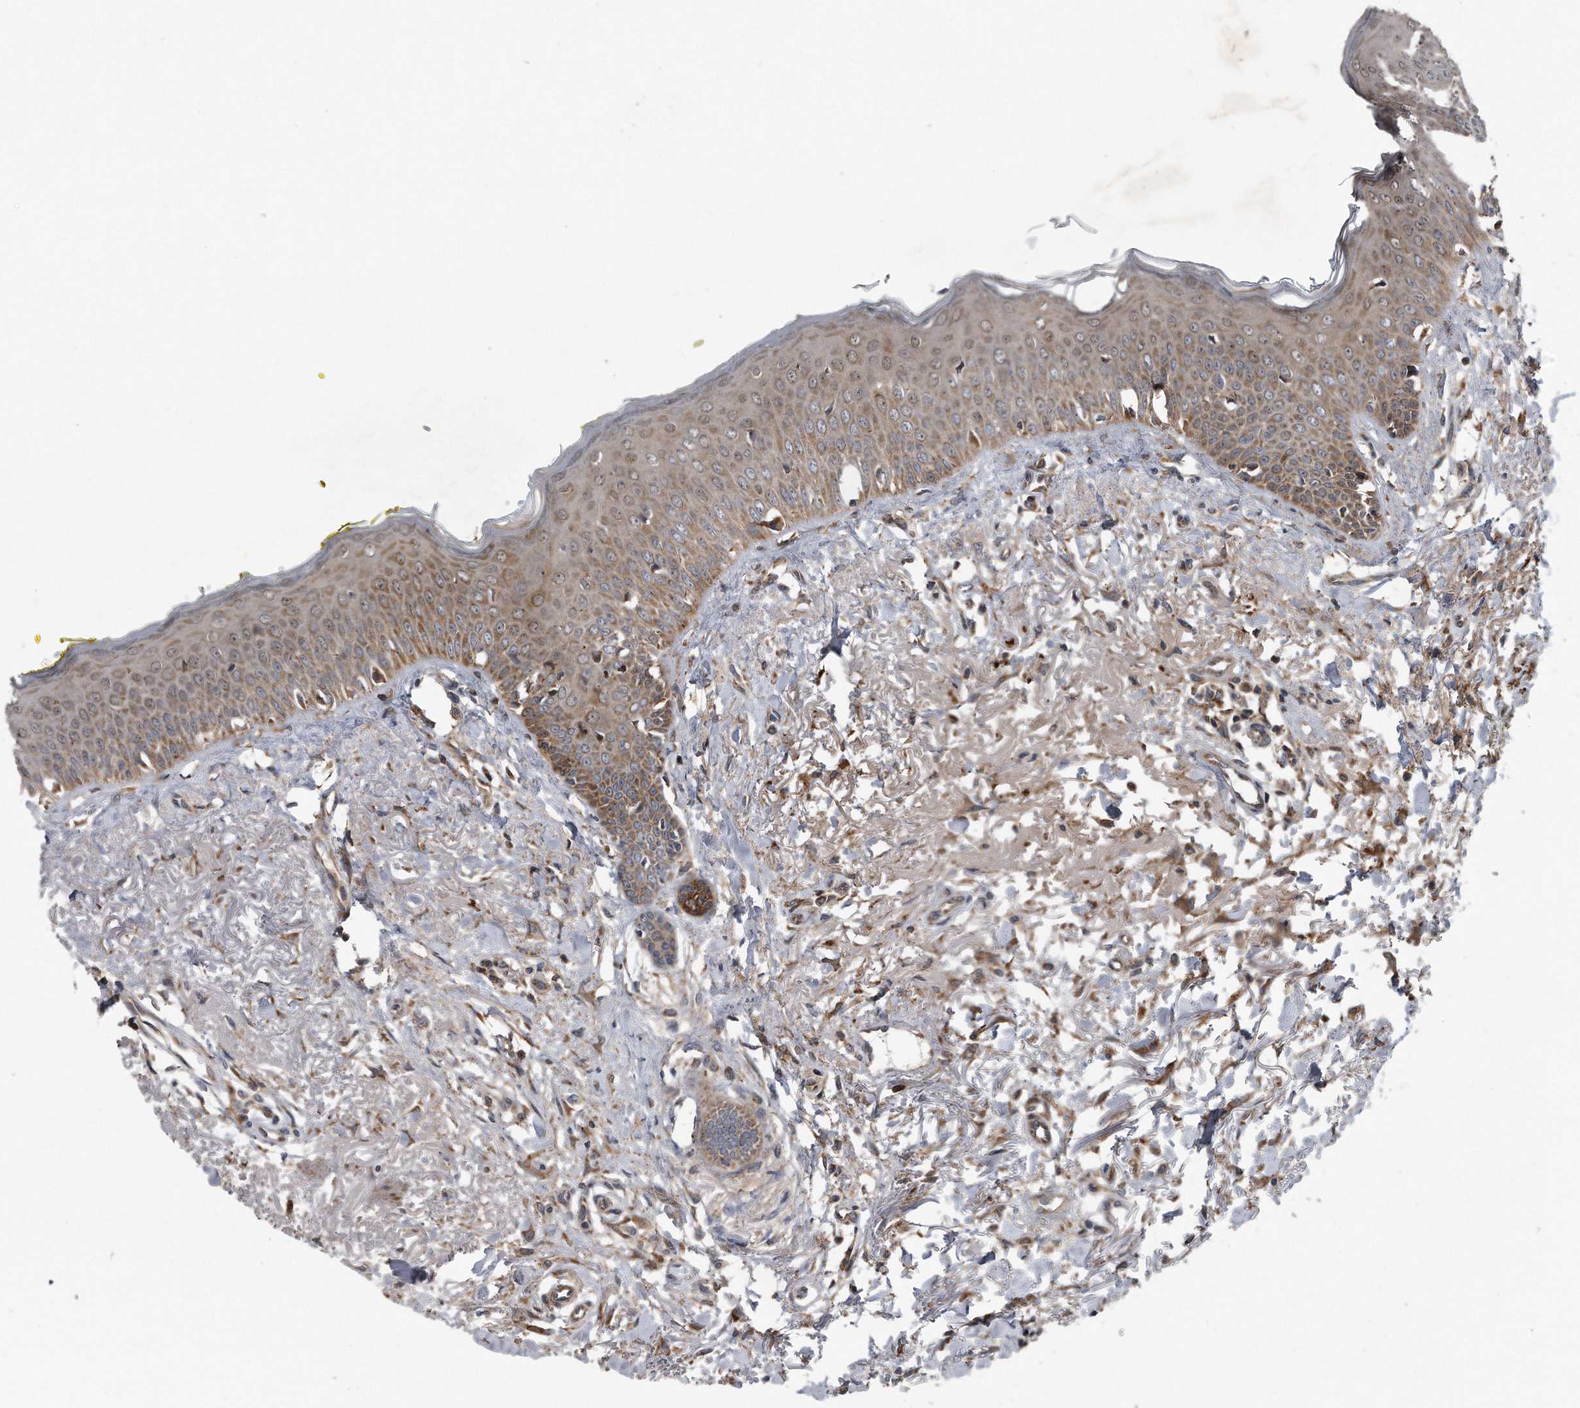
{"staining": {"intensity": "moderate", "quantity": "25%-75%", "location": "cytoplasmic/membranous"}, "tissue": "oral mucosa", "cell_type": "Squamous epithelial cells", "image_type": "normal", "snomed": [{"axis": "morphology", "description": "Normal tissue, NOS"}, {"axis": "topography", "description": "Oral tissue"}], "caption": "Immunohistochemical staining of unremarkable oral mucosa reveals medium levels of moderate cytoplasmic/membranous expression in about 25%-75% of squamous epithelial cells.", "gene": "ALPK2", "patient": {"sex": "female", "age": 70}}